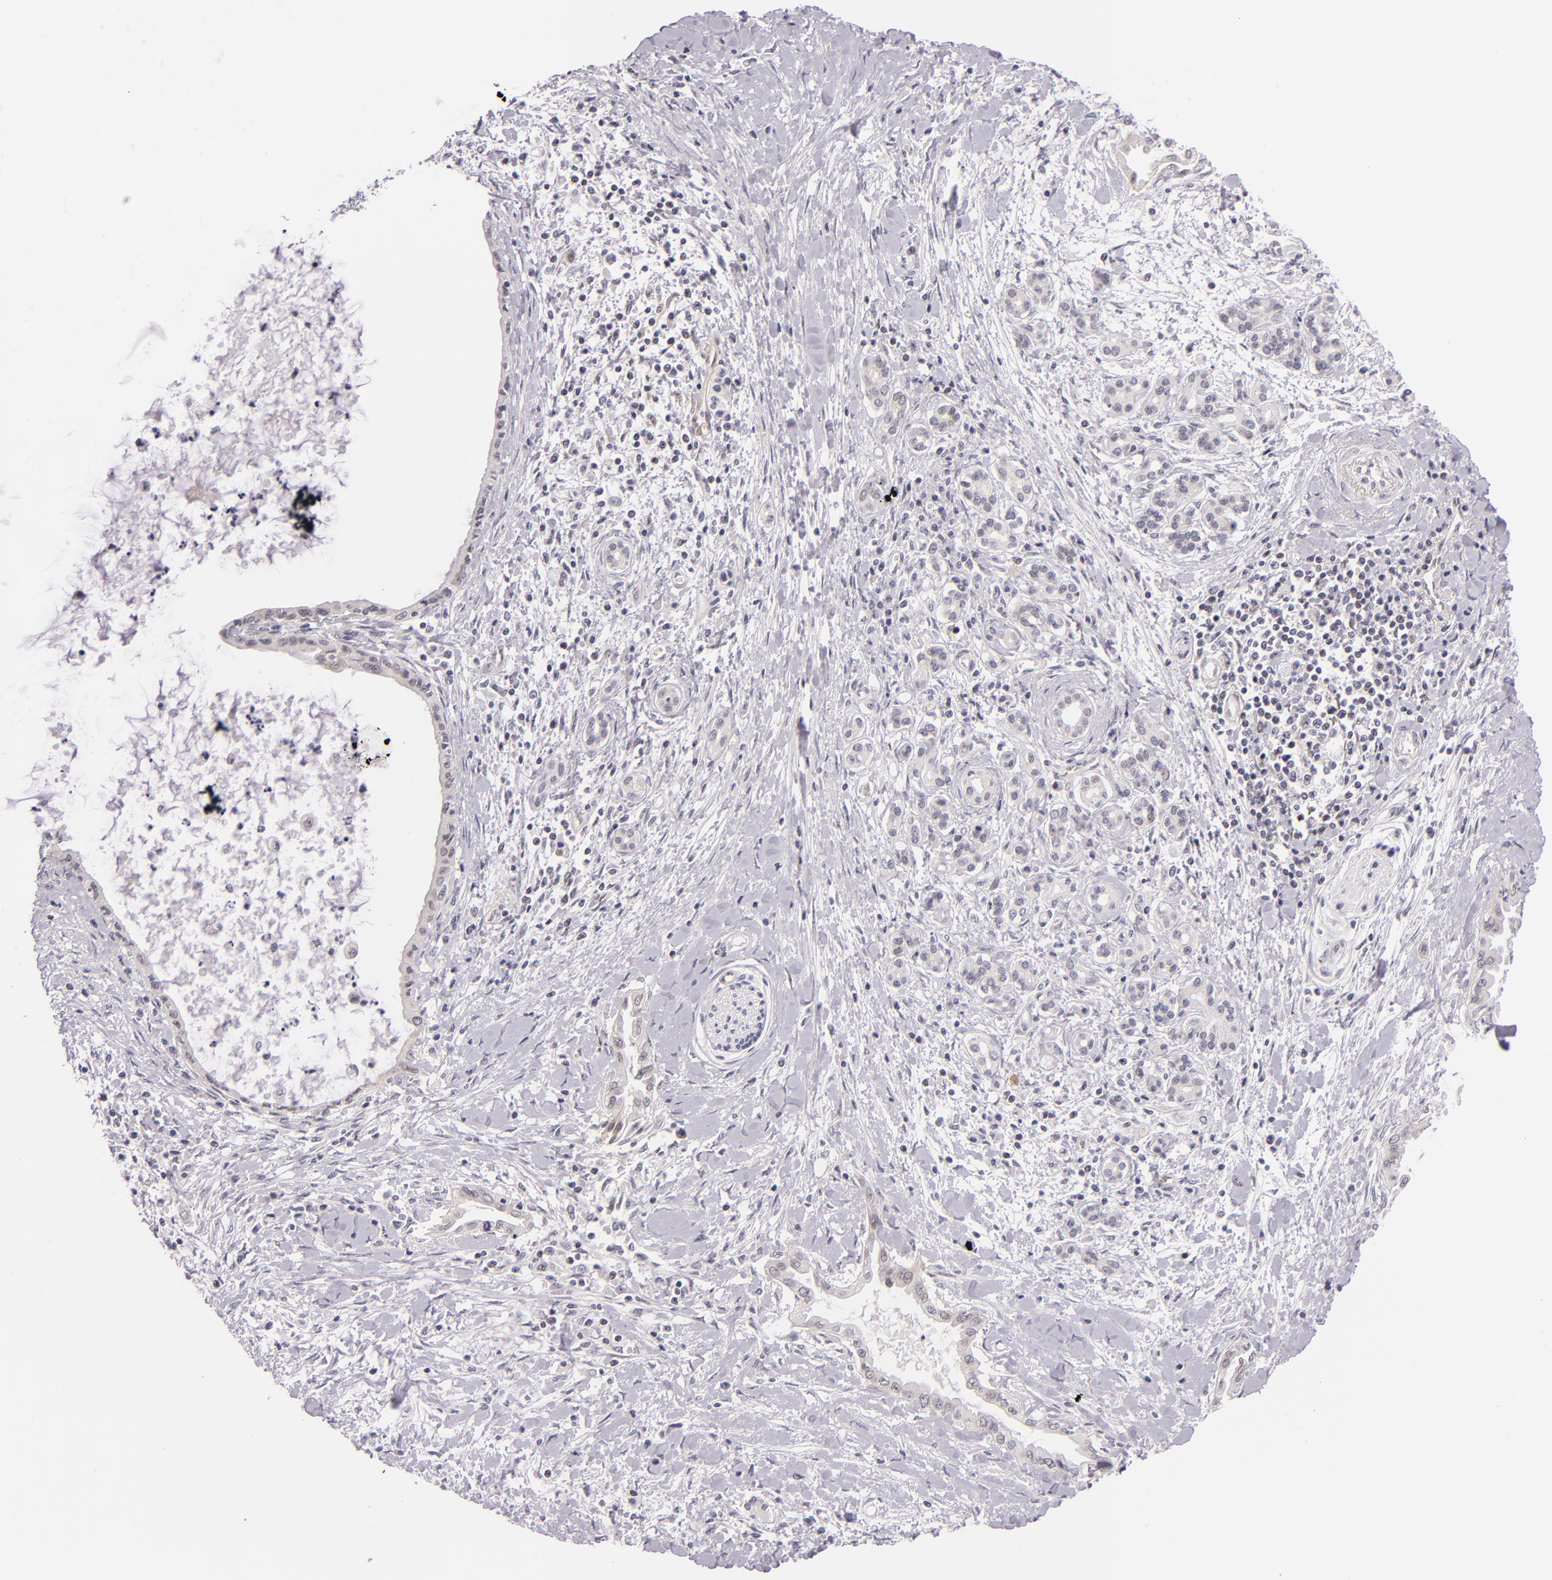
{"staining": {"intensity": "negative", "quantity": "none", "location": "none"}, "tissue": "pancreatic cancer", "cell_type": "Tumor cells", "image_type": "cancer", "snomed": [{"axis": "morphology", "description": "Adenocarcinoma, NOS"}, {"axis": "topography", "description": "Pancreas"}], "caption": "This micrograph is of adenocarcinoma (pancreatic) stained with immunohistochemistry to label a protein in brown with the nuclei are counter-stained blue. There is no expression in tumor cells. (DAB immunohistochemistry (IHC), high magnification).", "gene": "BCL3", "patient": {"sex": "female", "age": 64}}